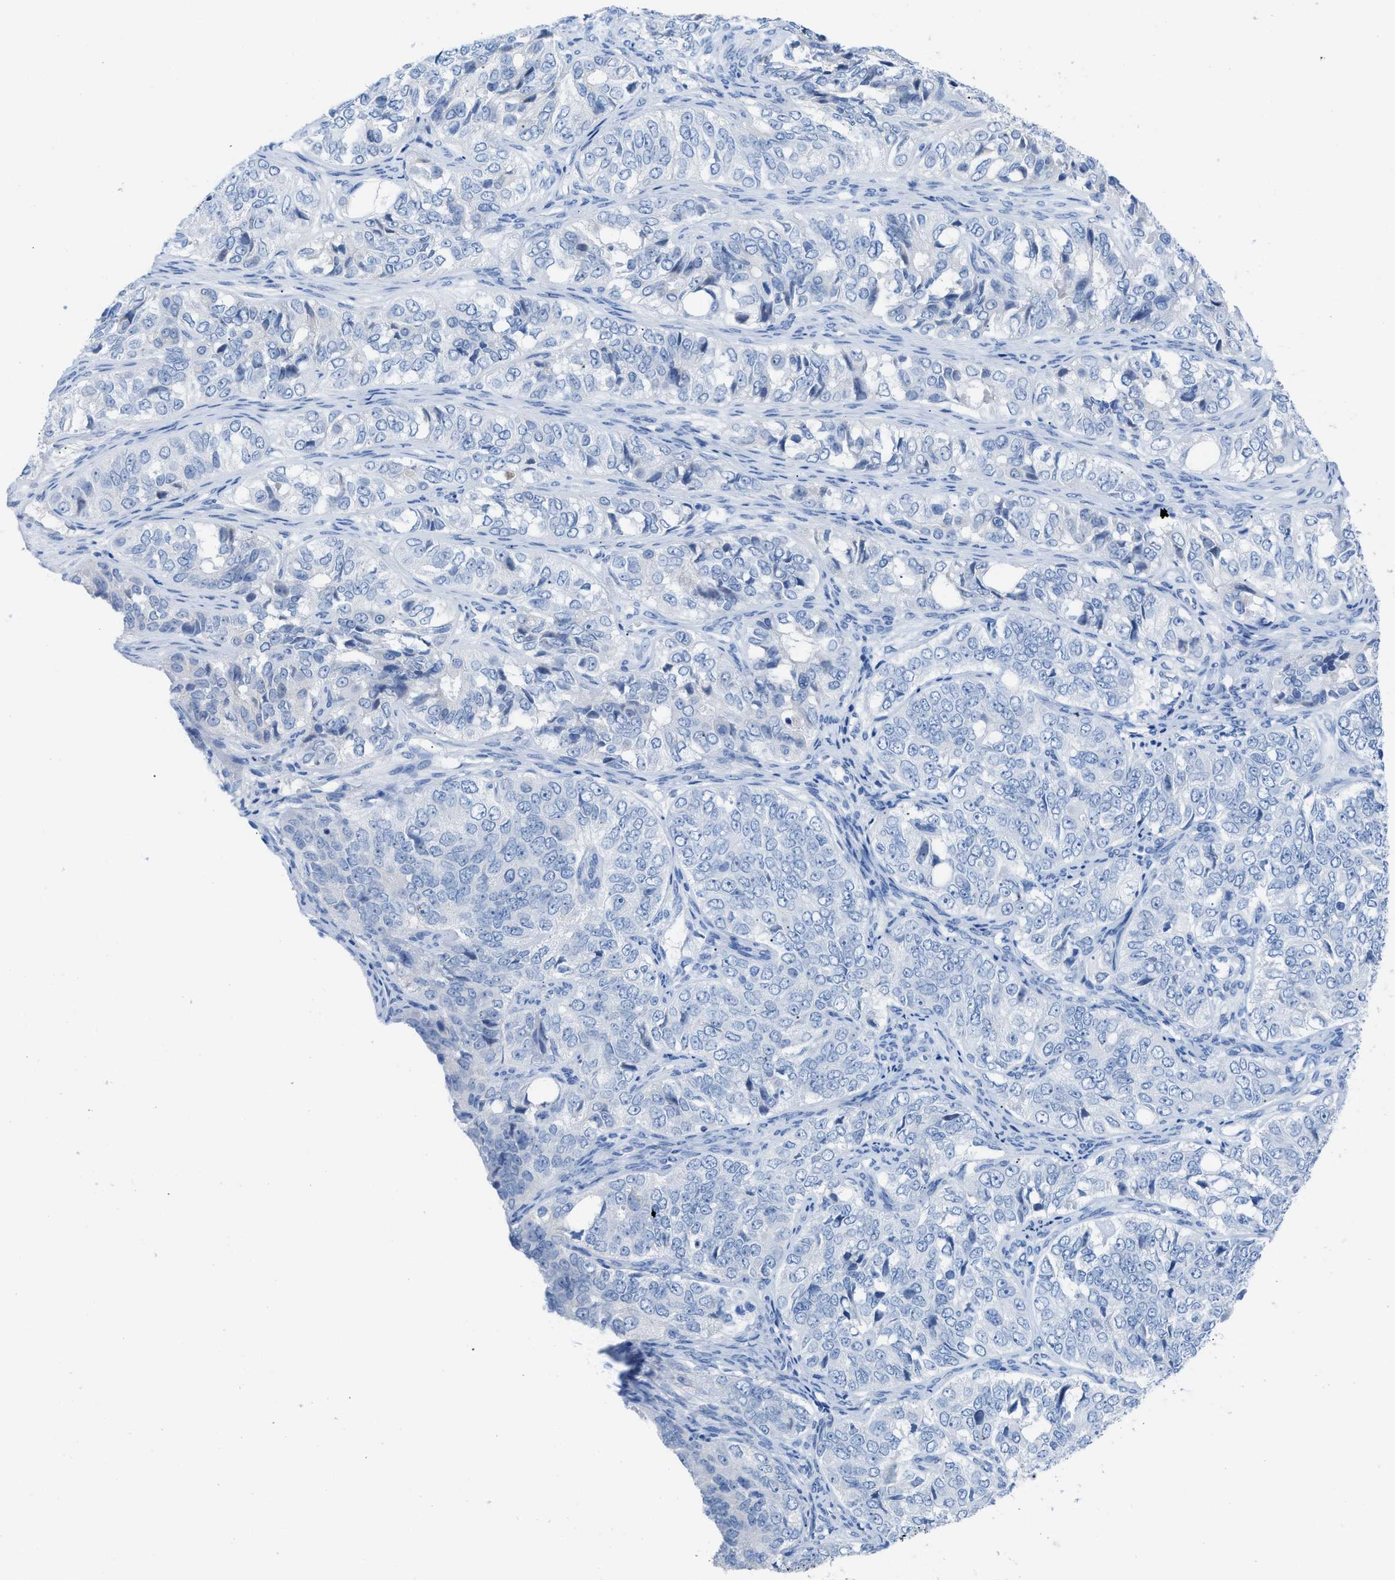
{"staining": {"intensity": "negative", "quantity": "none", "location": "none"}, "tissue": "ovarian cancer", "cell_type": "Tumor cells", "image_type": "cancer", "snomed": [{"axis": "morphology", "description": "Carcinoma, endometroid"}, {"axis": "topography", "description": "Ovary"}], "caption": "Immunohistochemistry (IHC) of human ovarian cancer displays no positivity in tumor cells.", "gene": "TCL1A", "patient": {"sex": "female", "age": 51}}